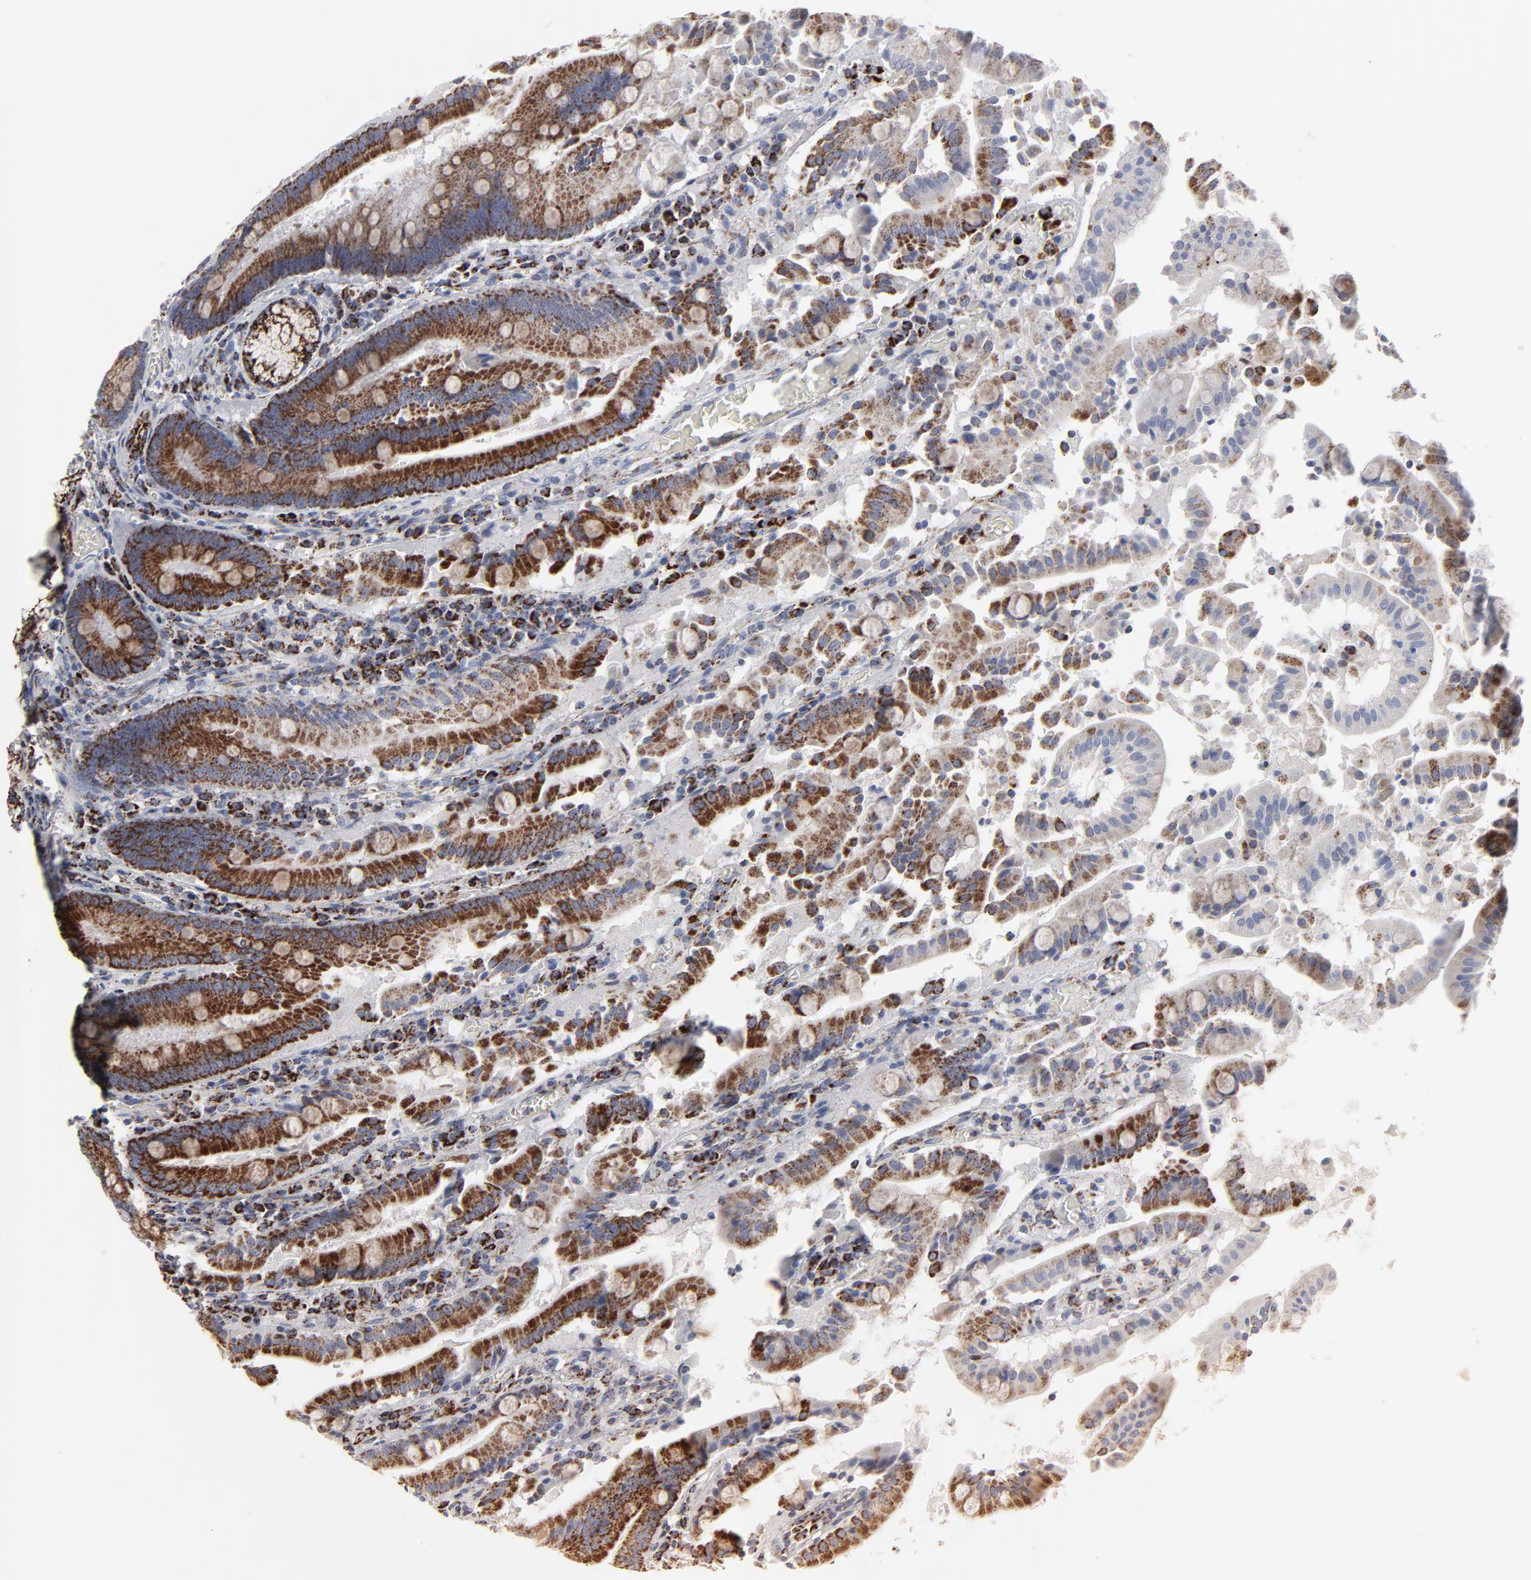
{"staining": {"intensity": "strong", "quantity": ">75%", "location": "cytoplasmic/membranous"}, "tissue": "stomach", "cell_type": "Glandular cells", "image_type": "normal", "snomed": [{"axis": "morphology", "description": "Normal tissue, NOS"}, {"axis": "topography", "description": "Stomach, lower"}], "caption": "A brown stain labels strong cytoplasmic/membranous expression of a protein in glandular cells of normal stomach. Immunohistochemistry stains the protein in brown and the nuclei are stained blue.", "gene": "TXNRD2", "patient": {"sex": "male", "age": 56}}